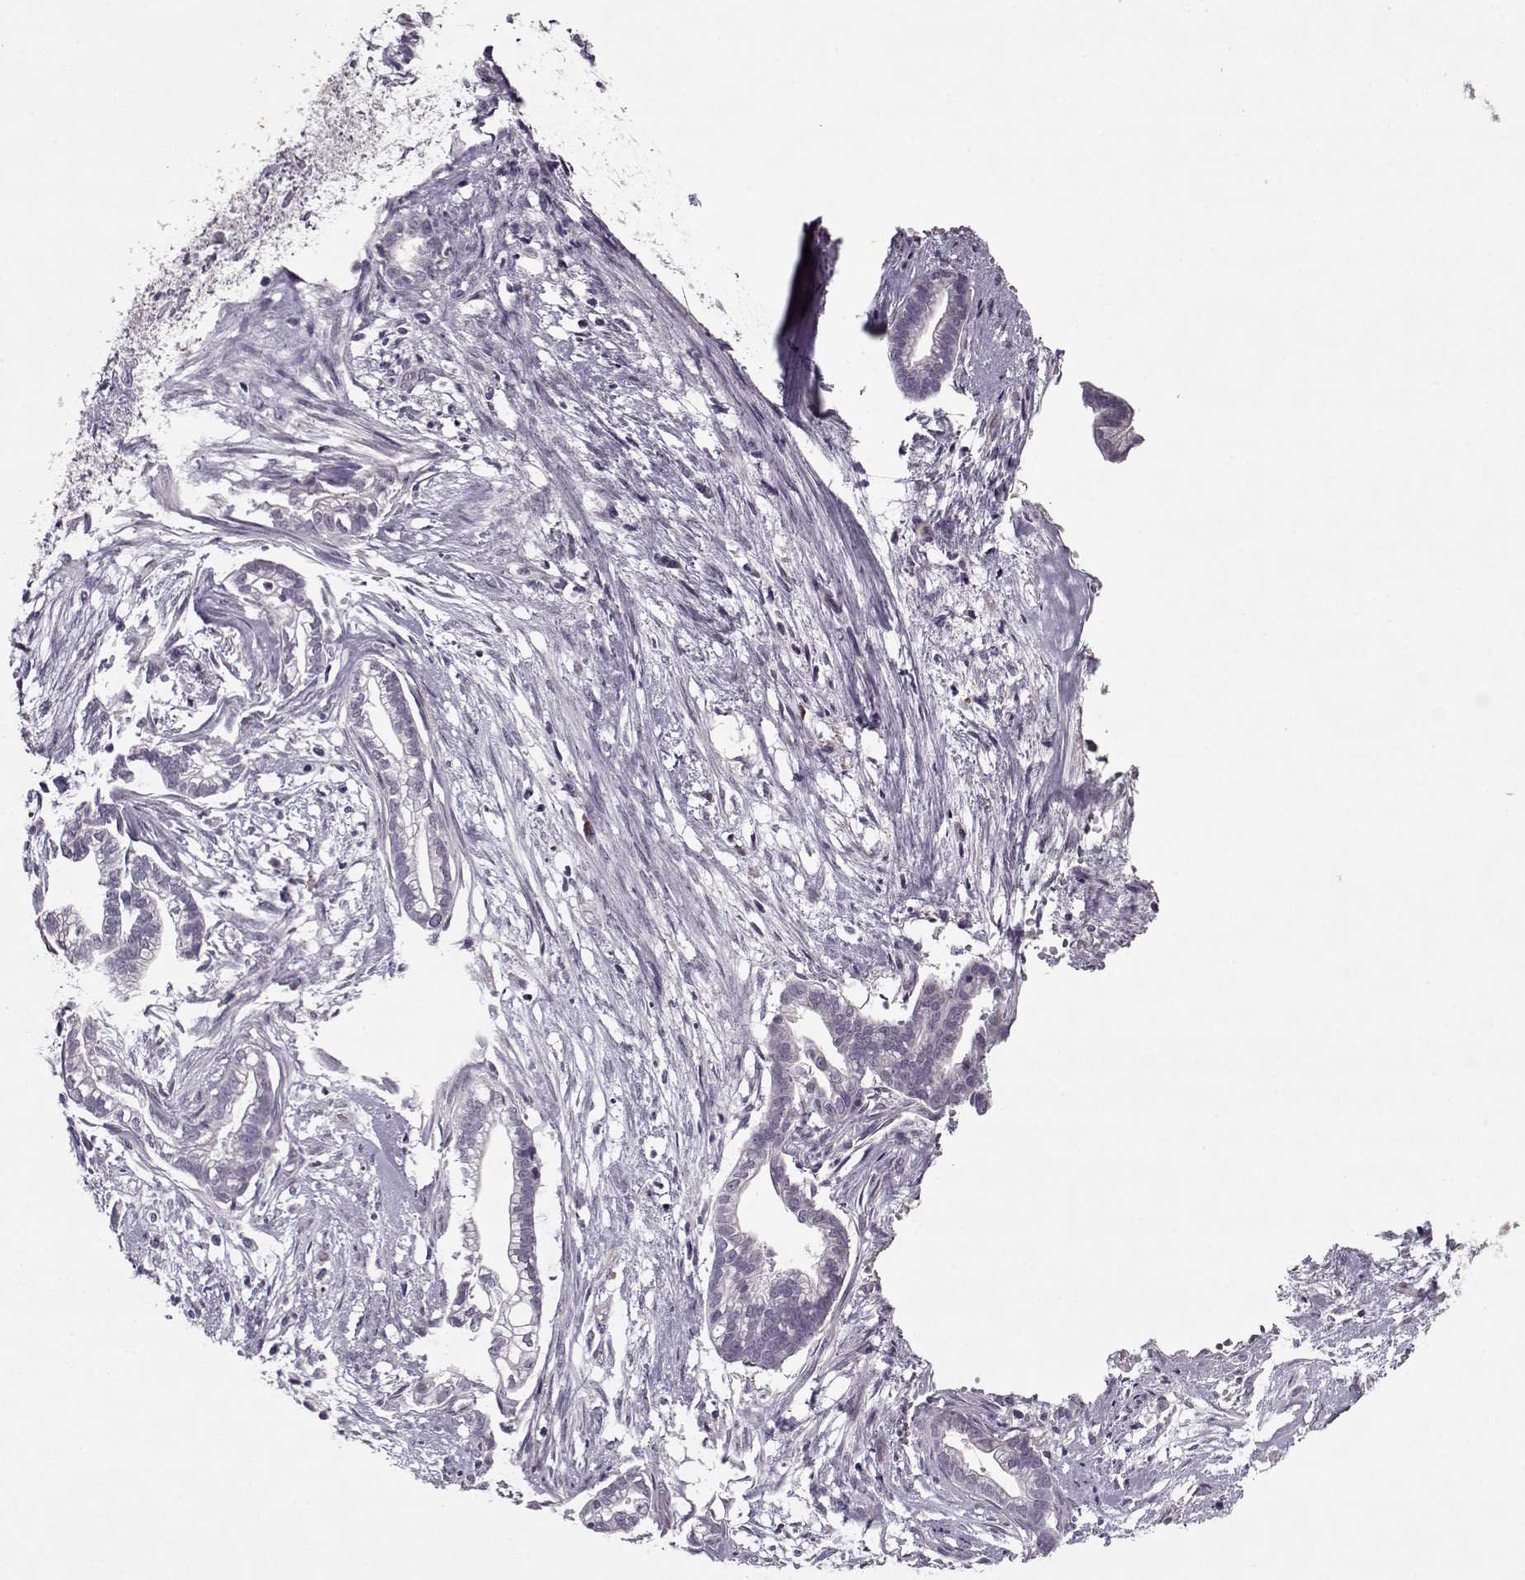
{"staining": {"intensity": "negative", "quantity": "none", "location": "none"}, "tissue": "cervical cancer", "cell_type": "Tumor cells", "image_type": "cancer", "snomed": [{"axis": "morphology", "description": "Adenocarcinoma, NOS"}, {"axis": "topography", "description": "Cervix"}], "caption": "Cervical adenocarcinoma stained for a protein using immunohistochemistry (IHC) shows no positivity tumor cells.", "gene": "KRT9", "patient": {"sex": "female", "age": 62}}